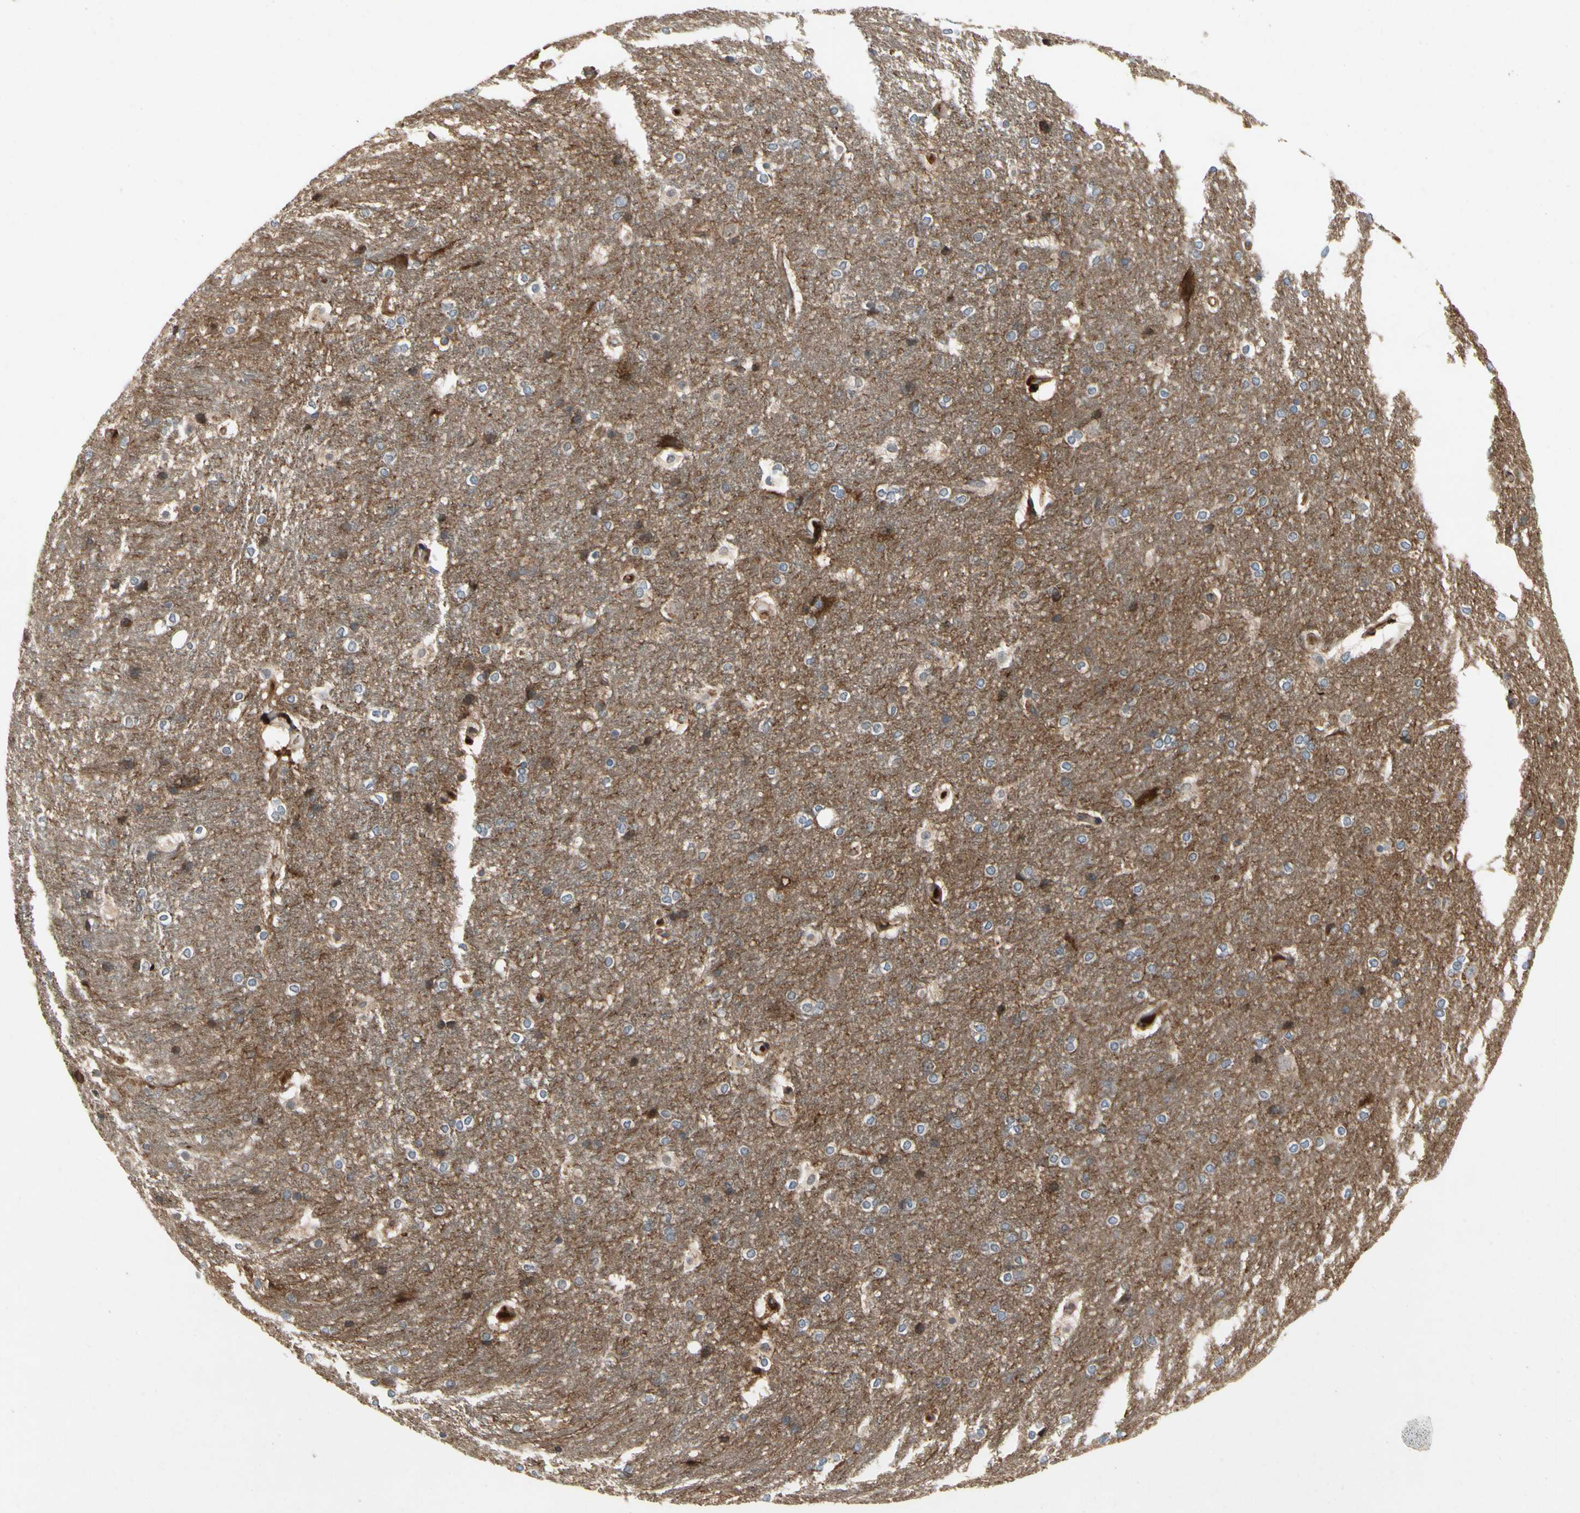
{"staining": {"intensity": "negative", "quantity": "none", "location": "none"}, "tissue": "hippocampus", "cell_type": "Glial cells", "image_type": "normal", "snomed": [{"axis": "morphology", "description": "Normal tissue, NOS"}, {"axis": "topography", "description": "Hippocampus"}], "caption": "The image displays no significant staining in glial cells of hippocampus. The staining was performed using DAB to visualize the protein expression in brown, while the nuclei were stained in blue with hematoxylin (Magnification: 20x).", "gene": "CRTAC1", "patient": {"sex": "female", "age": 19}}